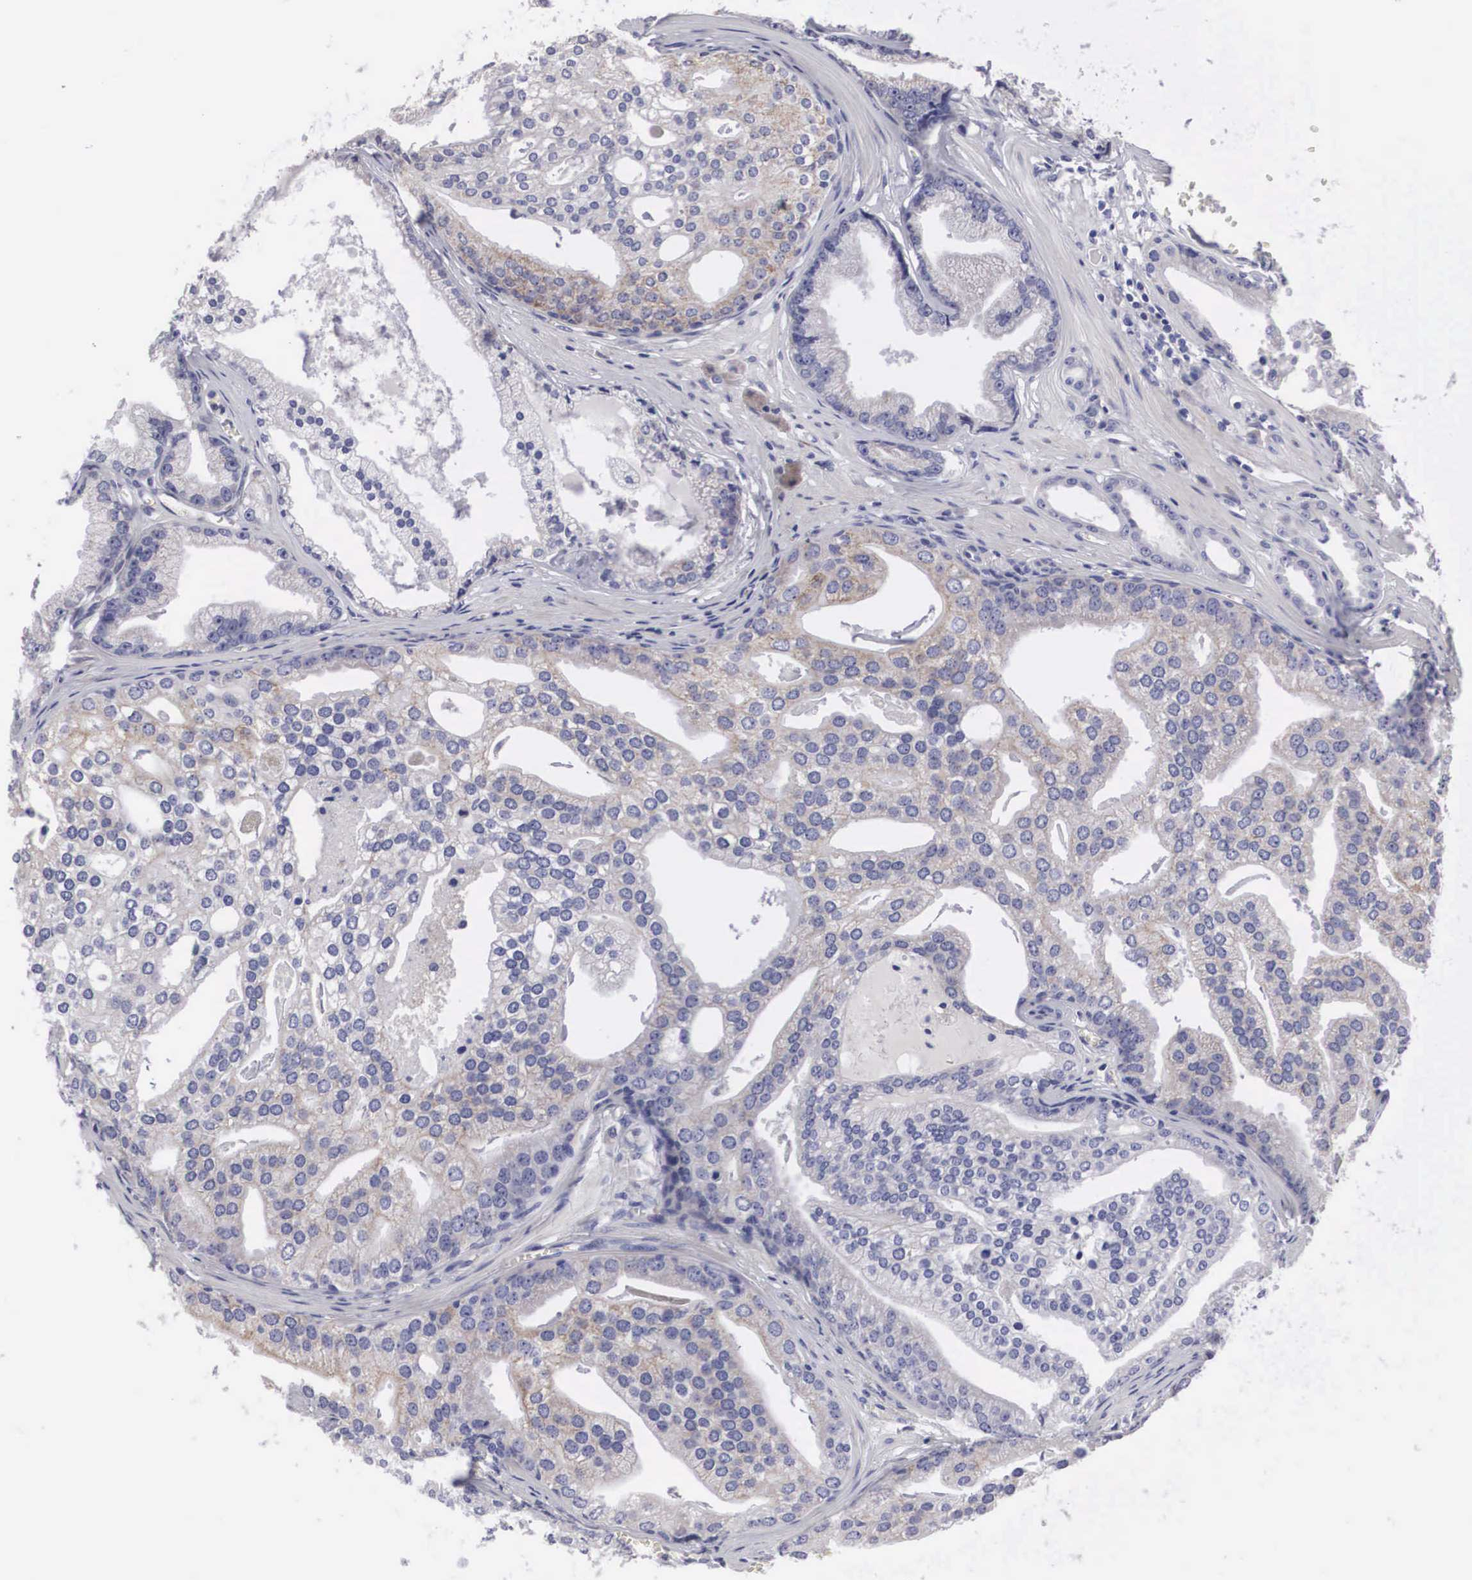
{"staining": {"intensity": "weak", "quantity": "<25%", "location": "cytoplasmic/membranous"}, "tissue": "prostate cancer", "cell_type": "Tumor cells", "image_type": "cancer", "snomed": [{"axis": "morphology", "description": "Adenocarcinoma, High grade"}, {"axis": "topography", "description": "Prostate"}], "caption": "The histopathology image demonstrates no staining of tumor cells in prostate cancer (high-grade adenocarcinoma).", "gene": "ARMCX3", "patient": {"sex": "male", "age": 56}}